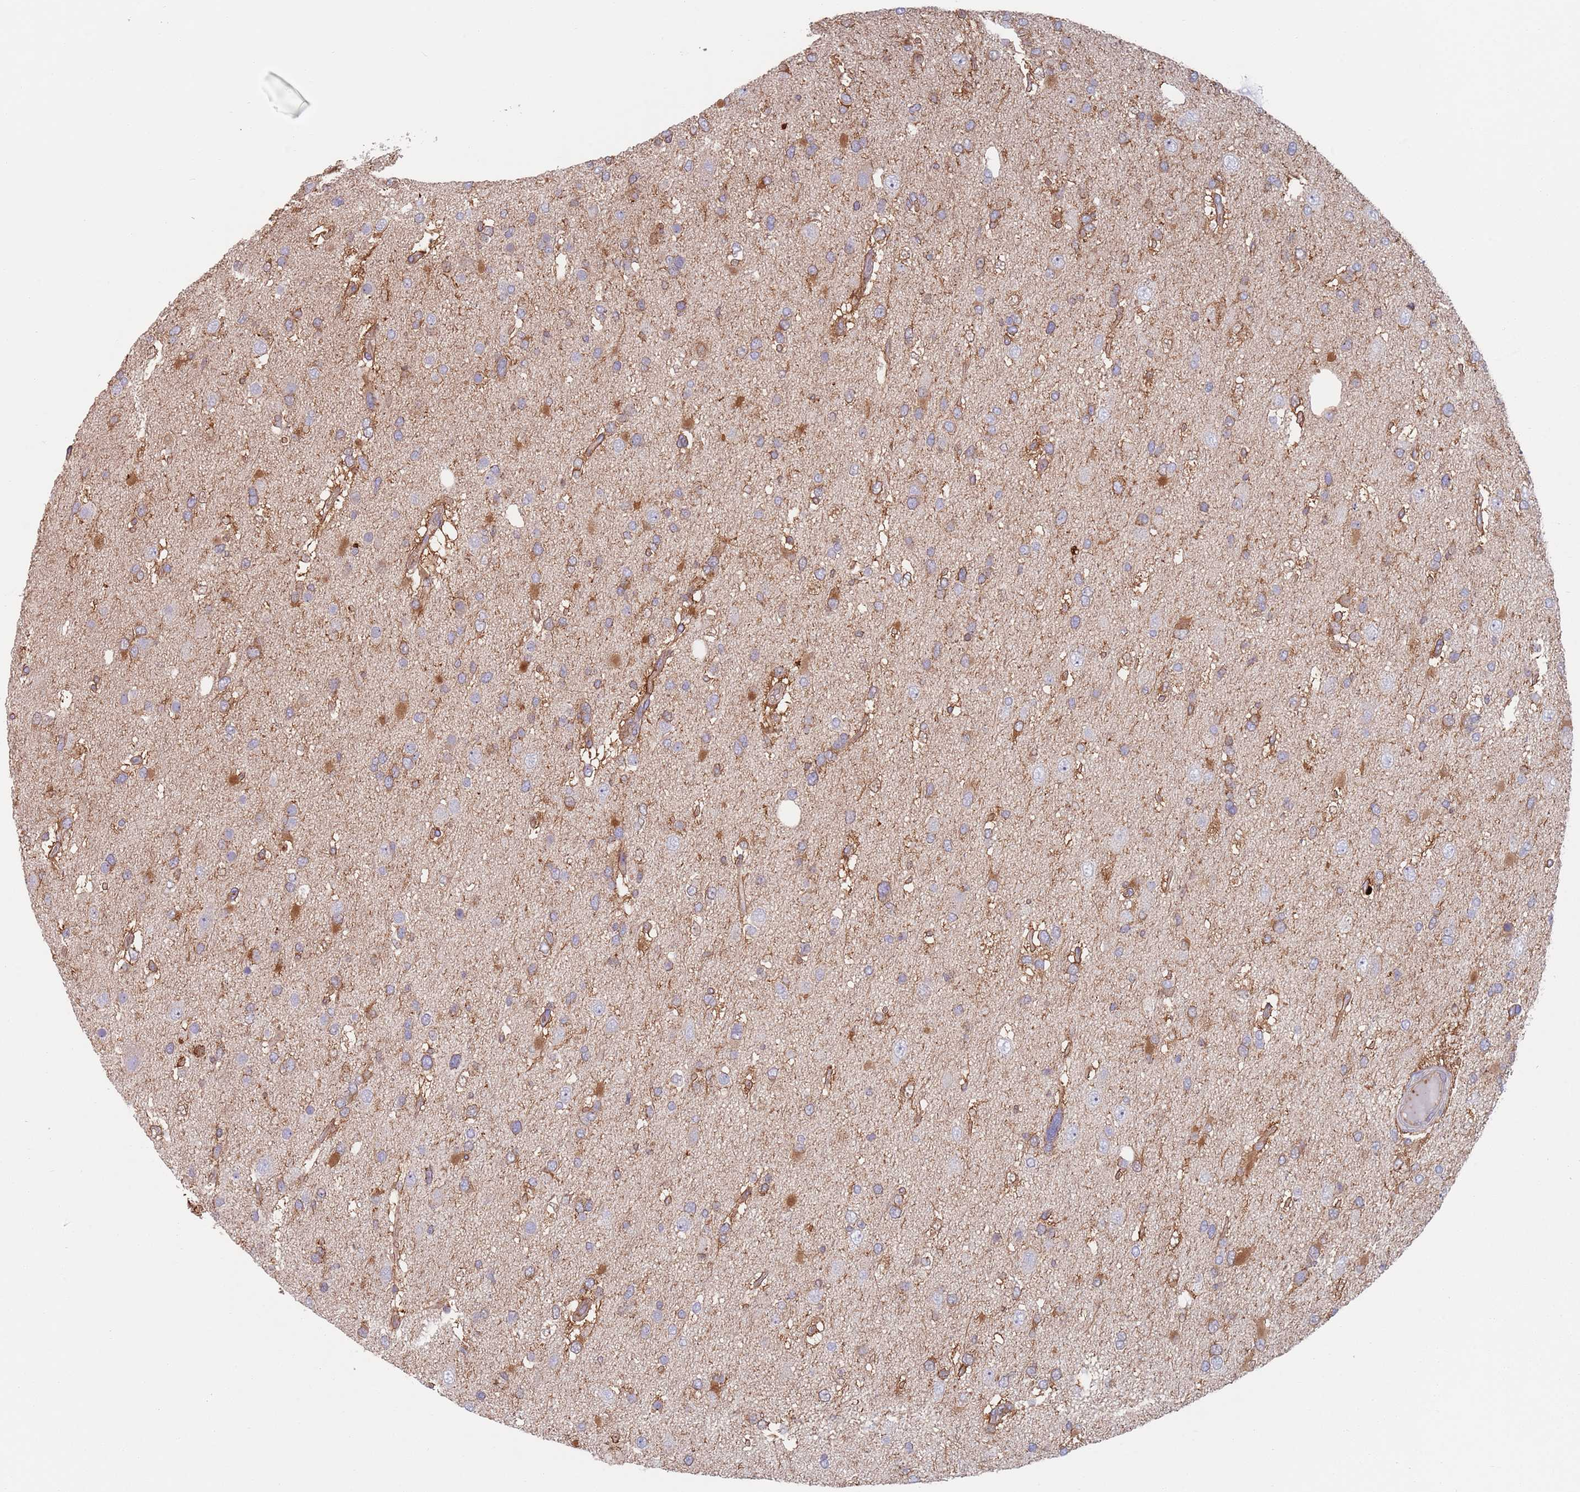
{"staining": {"intensity": "moderate", "quantity": "25%-75%", "location": "cytoplasmic/membranous"}, "tissue": "glioma", "cell_type": "Tumor cells", "image_type": "cancer", "snomed": [{"axis": "morphology", "description": "Glioma, malignant, High grade"}, {"axis": "topography", "description": "Brain"}], "caption": "Moderate cytoplasmic/membranous positivity for a protein is appreciated in approximately 25%-75% of tumor cells of glioma using IHC.", "gene": "APPL2", "patient": {"sex": "male", "age": 53}}